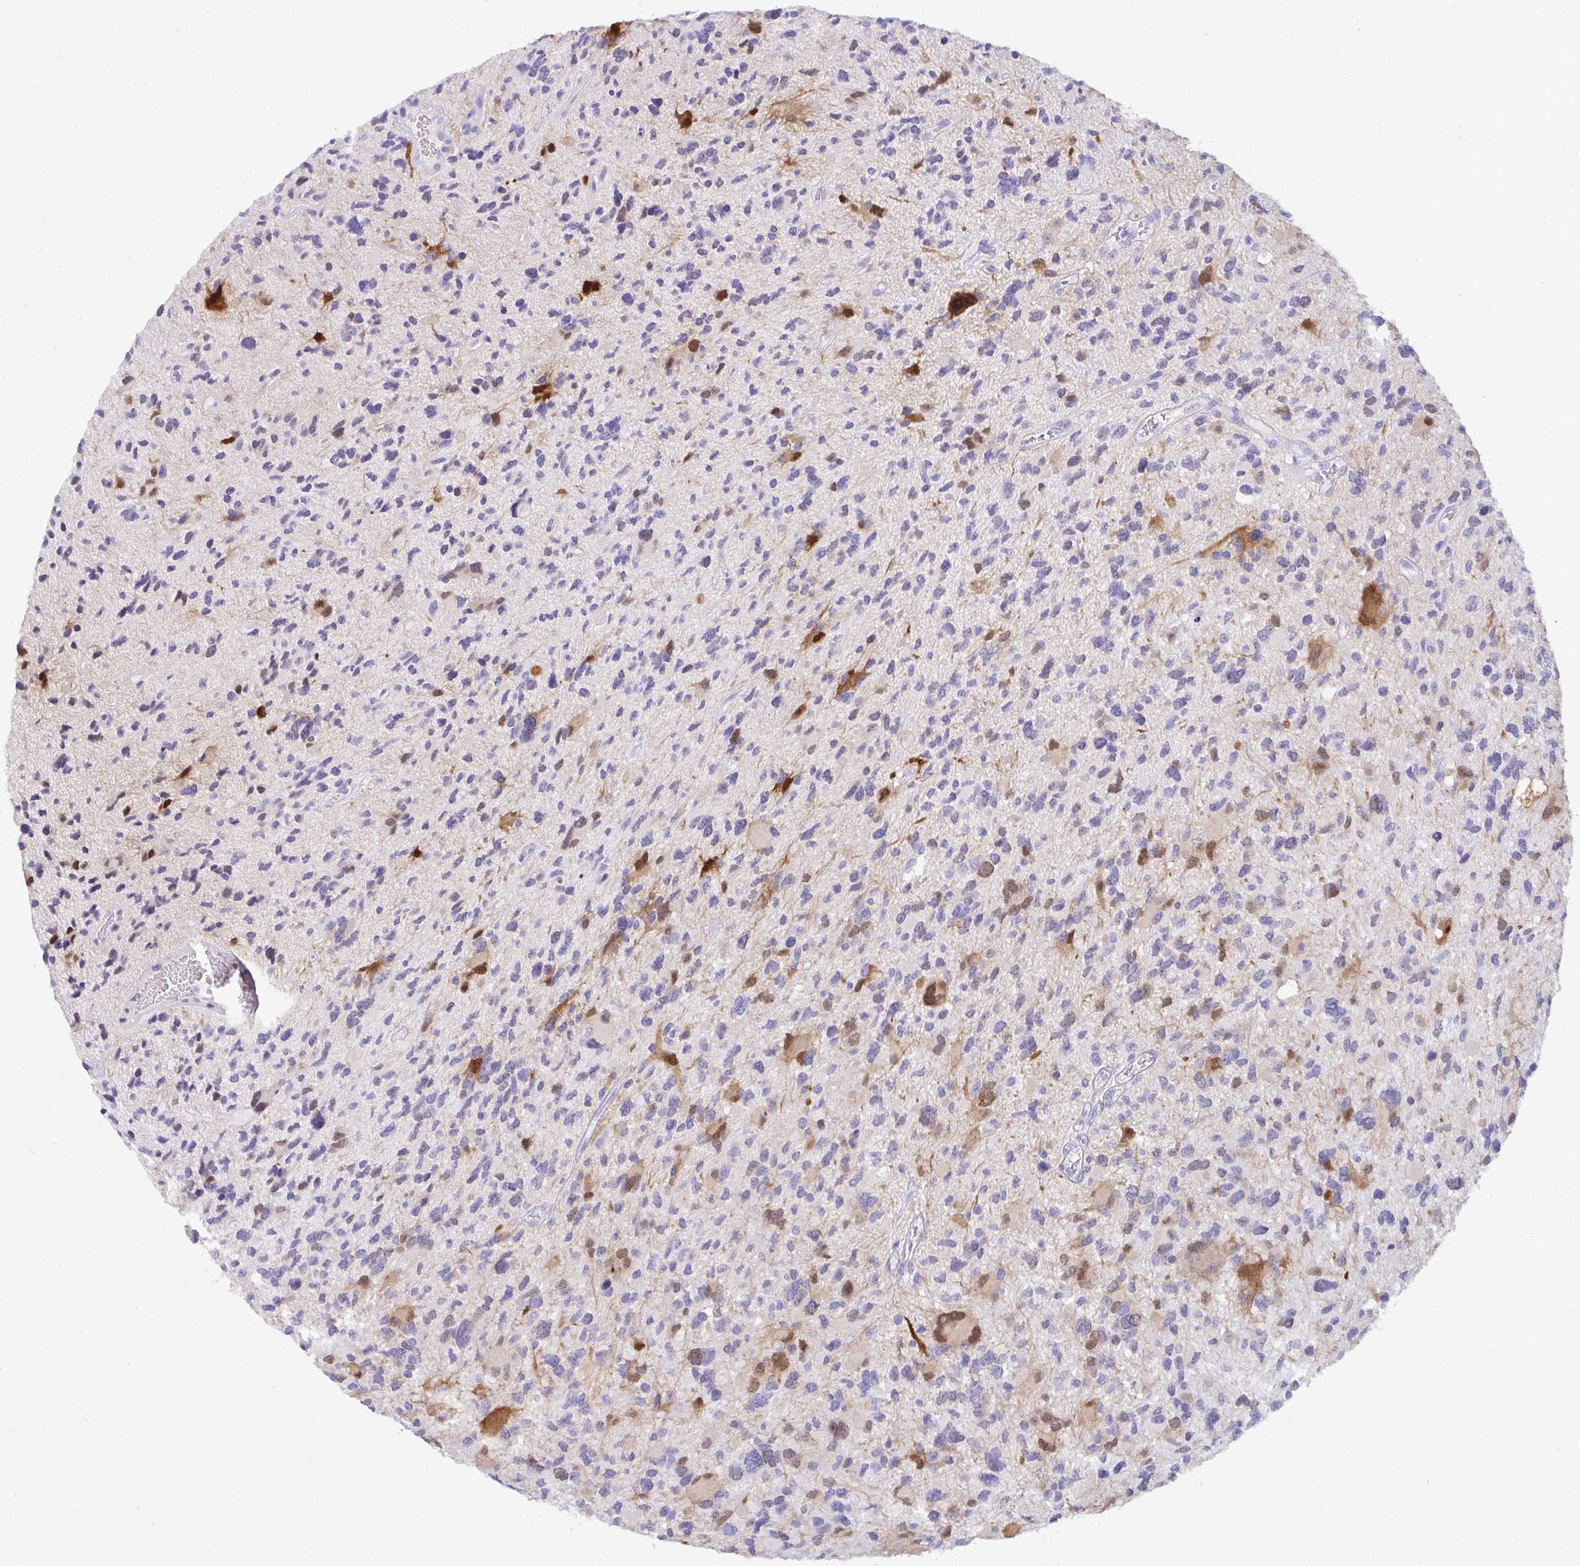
{"staining": {"intensity": "negative", "quantity": "none", "location": "none"}, "tissue": "glioma", "cell_type": "Tumor cells", "image_type": "cancer", "snomed": [{"axis": "morphology", "description": "Glioma, malignant, High grade"}, {"axis": "topography", "description": "Brain"}], "caption": "High magnification brightfield microscopy of malignant glioma (high-grade) stained with DAB (brown) and counterstained with hematoxylin (blue): tumor cells show no significant positivity.", "gene": "HSPB6", "patient": {"sex": "female", "age": 11}}